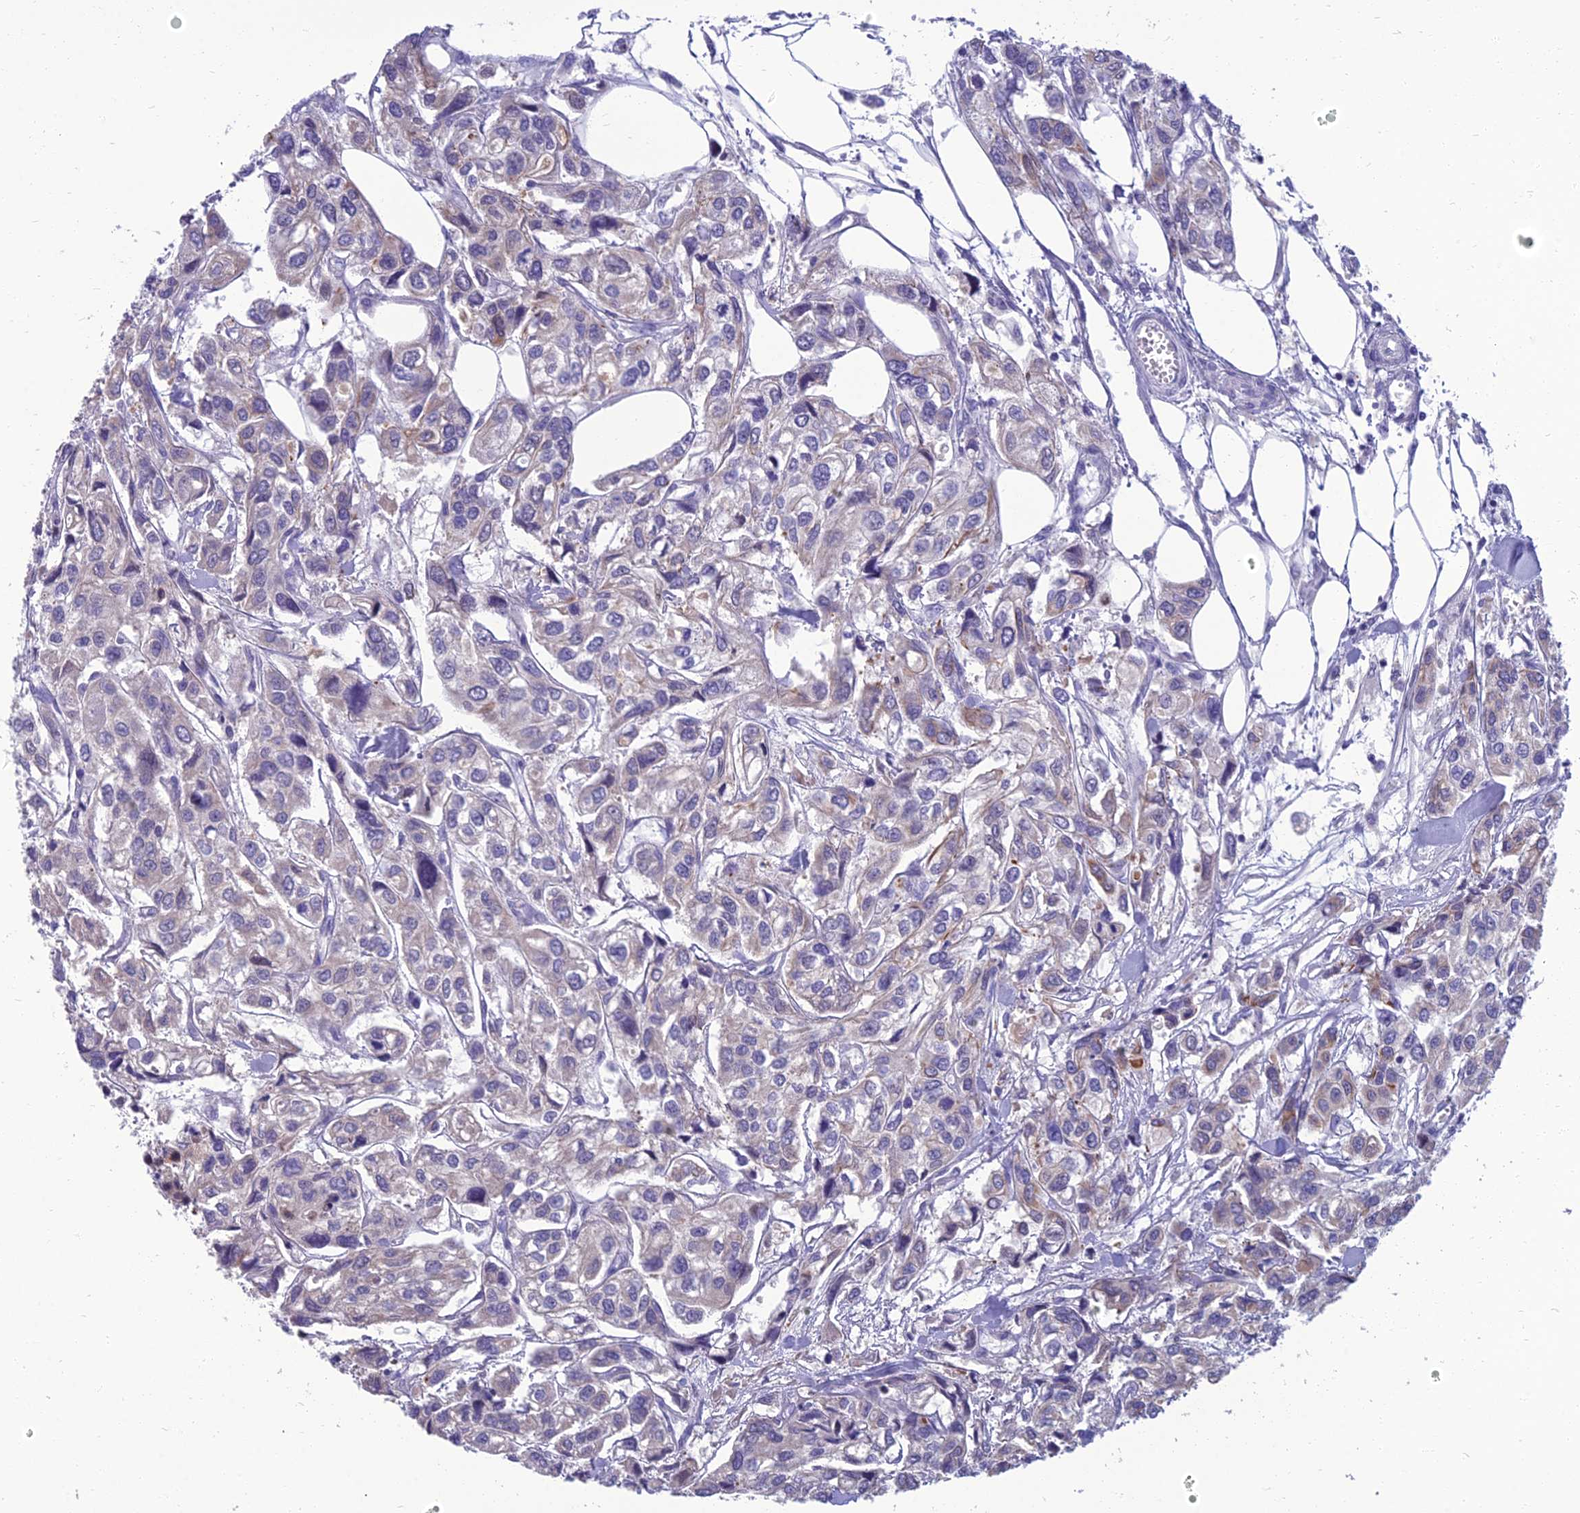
{"staining": {"intensity": "weak", "quantity": "<25%", "location": "cytoplasmic/membranous"}, "tissue": "urothelial cancer", "cell_type": "Tumor cells", "image_type": "cancer", "snomed": [{"axis": "morphology", "description": "Urothelial carcinoma, High grade"}, {"axis": "topography", "description": "Urinary bladder"}], "caption": "This is an immunohistochemistry micrograph of high-grade urothelial carcinoma. There is no staining in tumor cells.", "gene": "SPTLC3", "patient": {"sex": "male", "age": 67}}